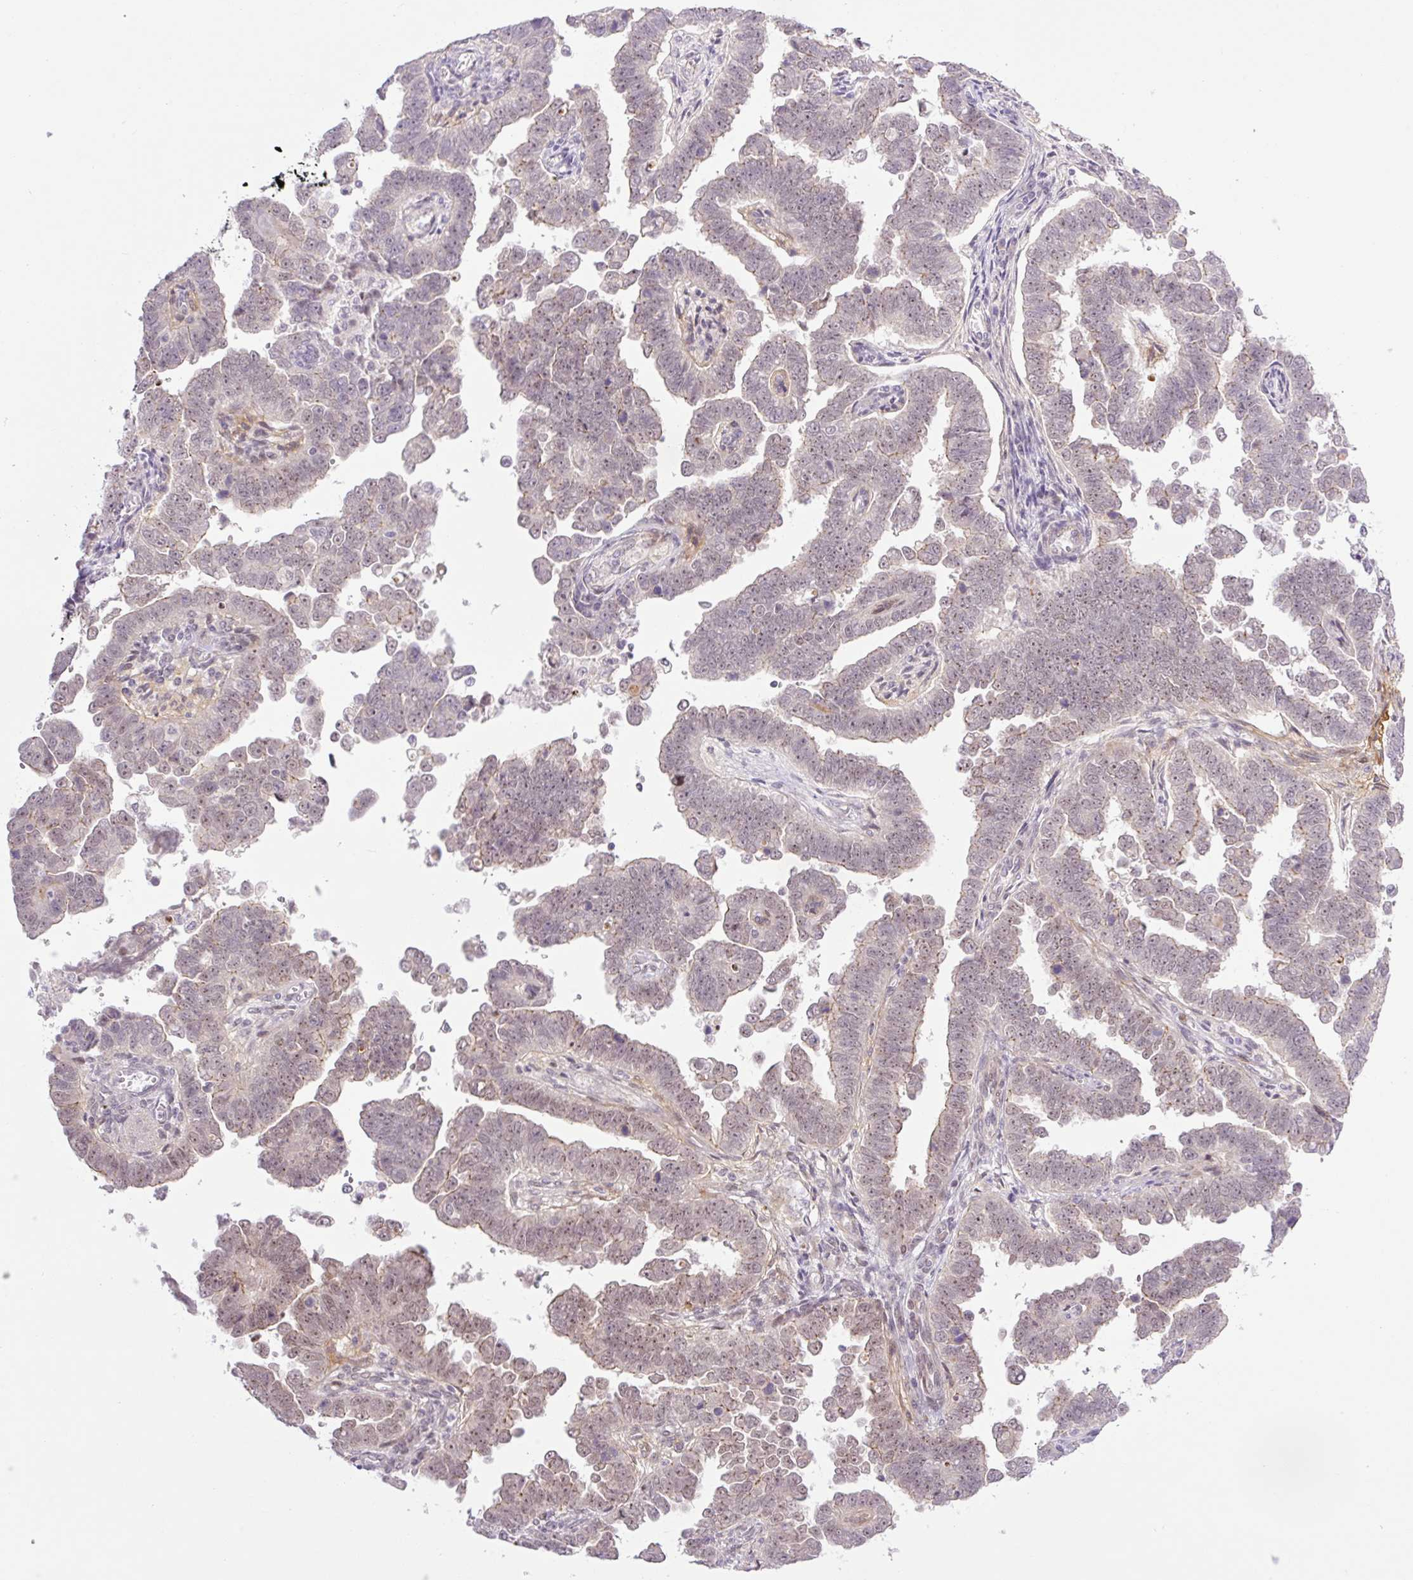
{"staining": {"intensity": "moderate", "quantity": "25%-75%", "location": "cytoplasmic/membranous,nuclear"}, "tissue": "endometrial cancer", "cell_type": "Tumor cells", "image_type": "cancer", "snomed": [{"axis": "morphology", "description": "Adenocarcinoma, NOS"}, {"axis": "topography", "description": "Endometrium"}], "caption": "There is medium levels of moderate cytoplasmic/membranous and nuclear expression in tumor cells of endometrial adenocarcinoma, as demonstrated by immunohistochemical staining (brown color).", "gene": "ICE1", "patient": {"sex": "female", "age": 75}}